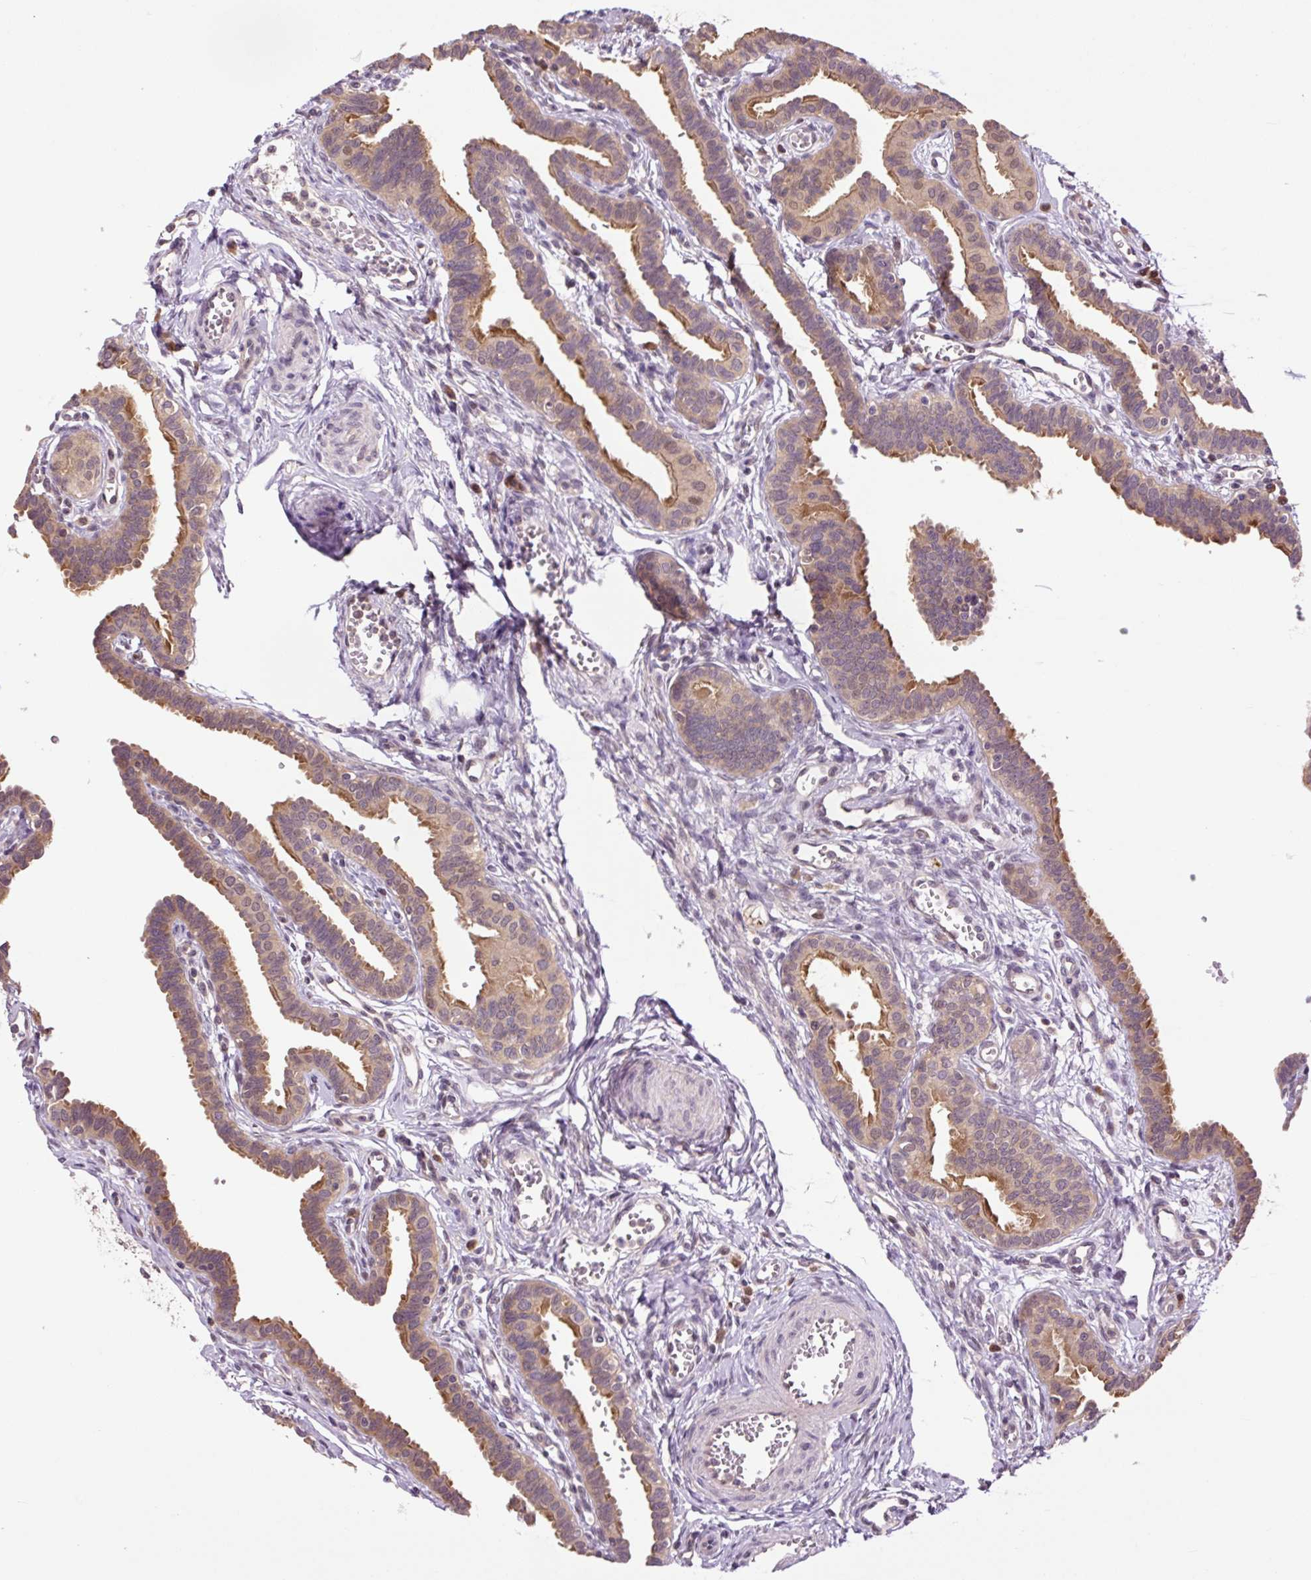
{"staining": {"intensity": "weak", "quantity": ">75%", "location": "cytoplasmic/membranous"}, "tissue": "ovary", "cell_type": "Follicle cells", "image_type": "normal", "snomed": [{"axis": "morphology", "description": "Normal tissue, NOS"}, {"axis": "topography", "description": "Ovary"}], "caption": "The micrograph demonstrates a brown stain indicating the presence of a protein in the cytoplasmic/membranous of follicle cells in ovary.", "gene": "TPT1", "patient": {"sex": "female", "age": 67}}